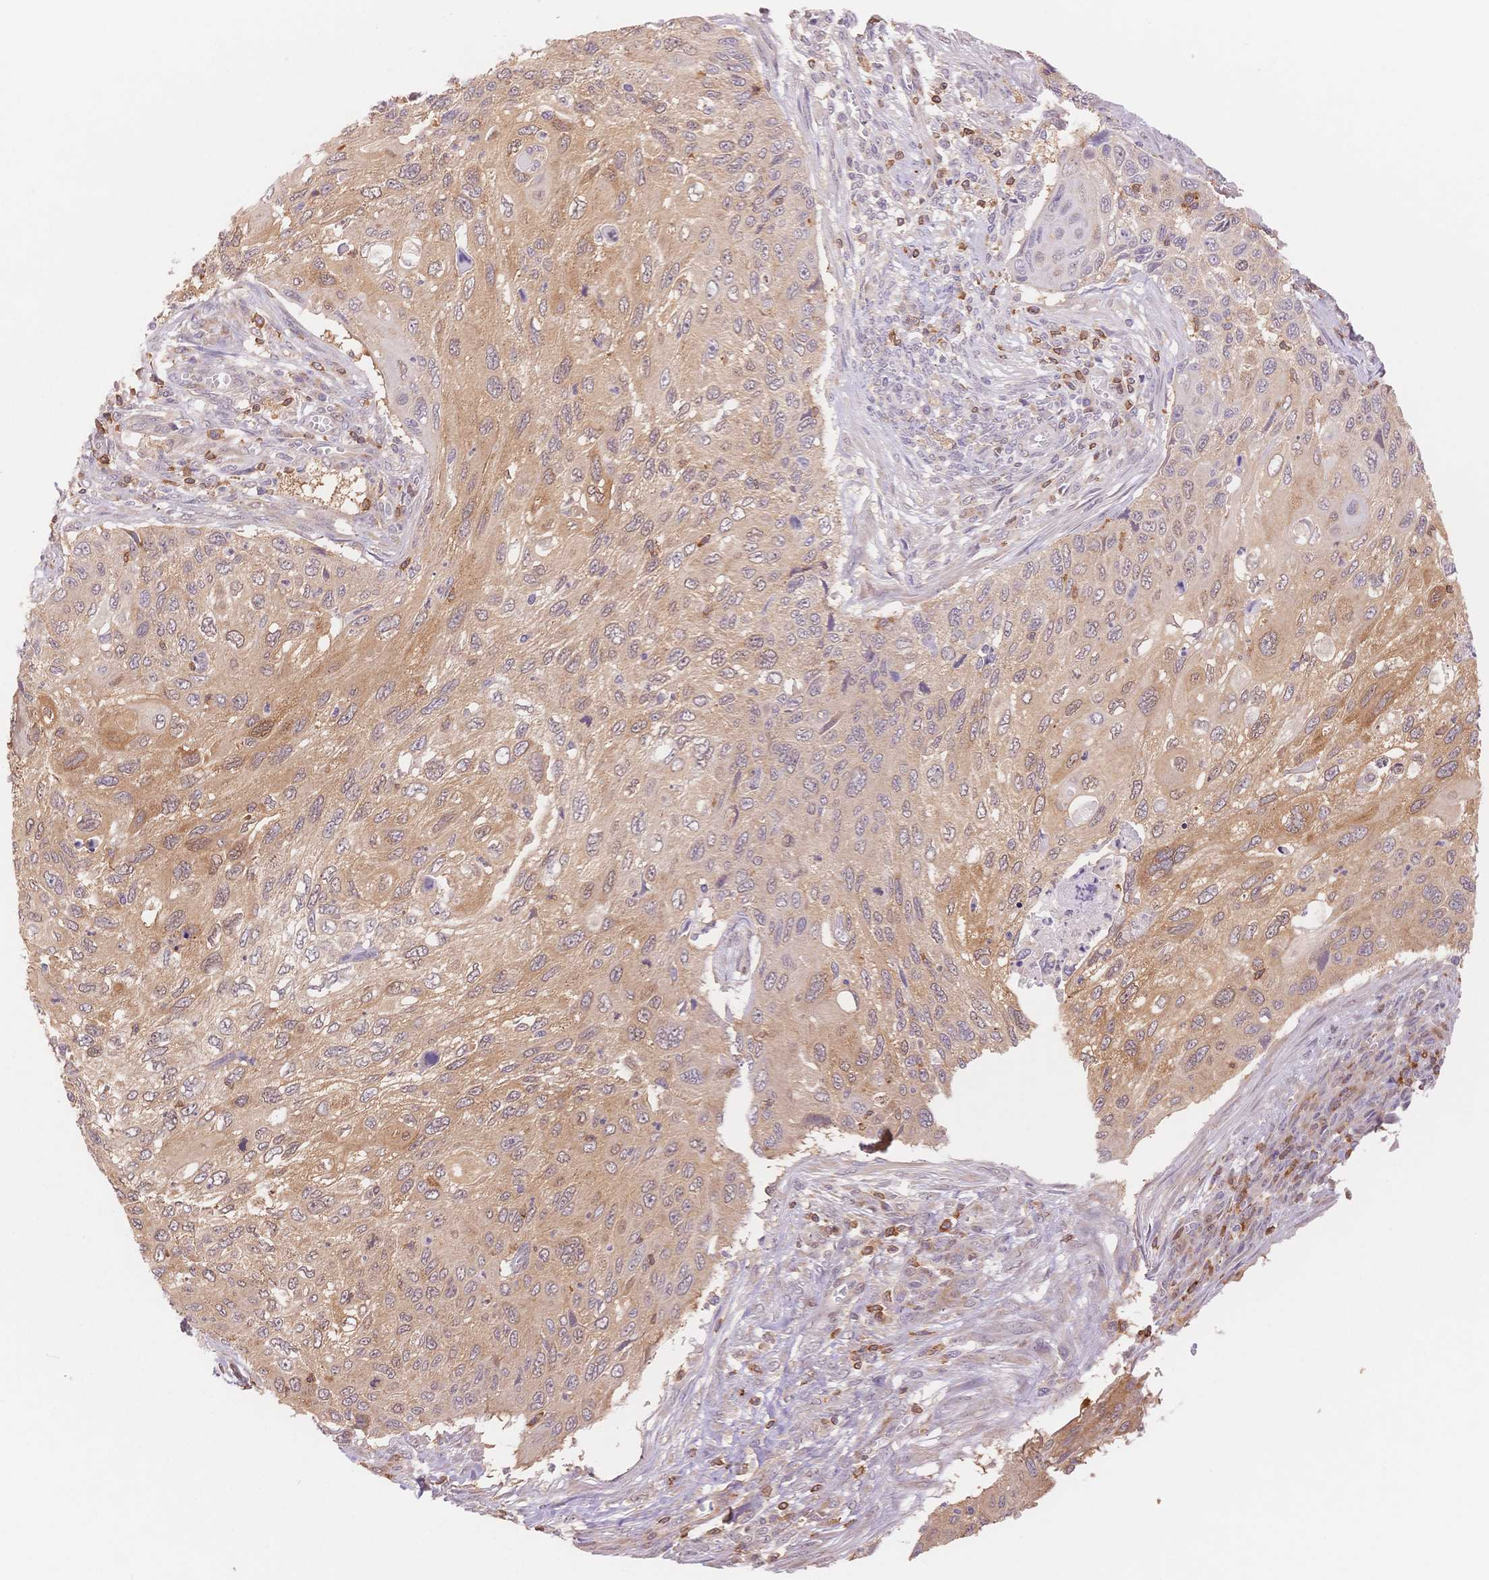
{"staining": {"intensity": "moderate", "quantity": "25%-75%", "location": "cytoplasmic/membranous"}, "tissue": "cervical cancer", "cell_type": "Tumor cells", "image_type": "cancer", "snomed": [{"axis": "morphology", "description": "Squamous cell carcinoma, NOS"}, {"axis": "topography", "description": "Cervix"}], "caption": "About 25%-75% of tumor cells in cervical cancer (squamous cell carcinoma) display moderate cytoplasmic/membranous protein staining as visualized by brown immunohistochemical staining.", "gene": "STK39", "patient": {"sex": "female", "age": 70}}